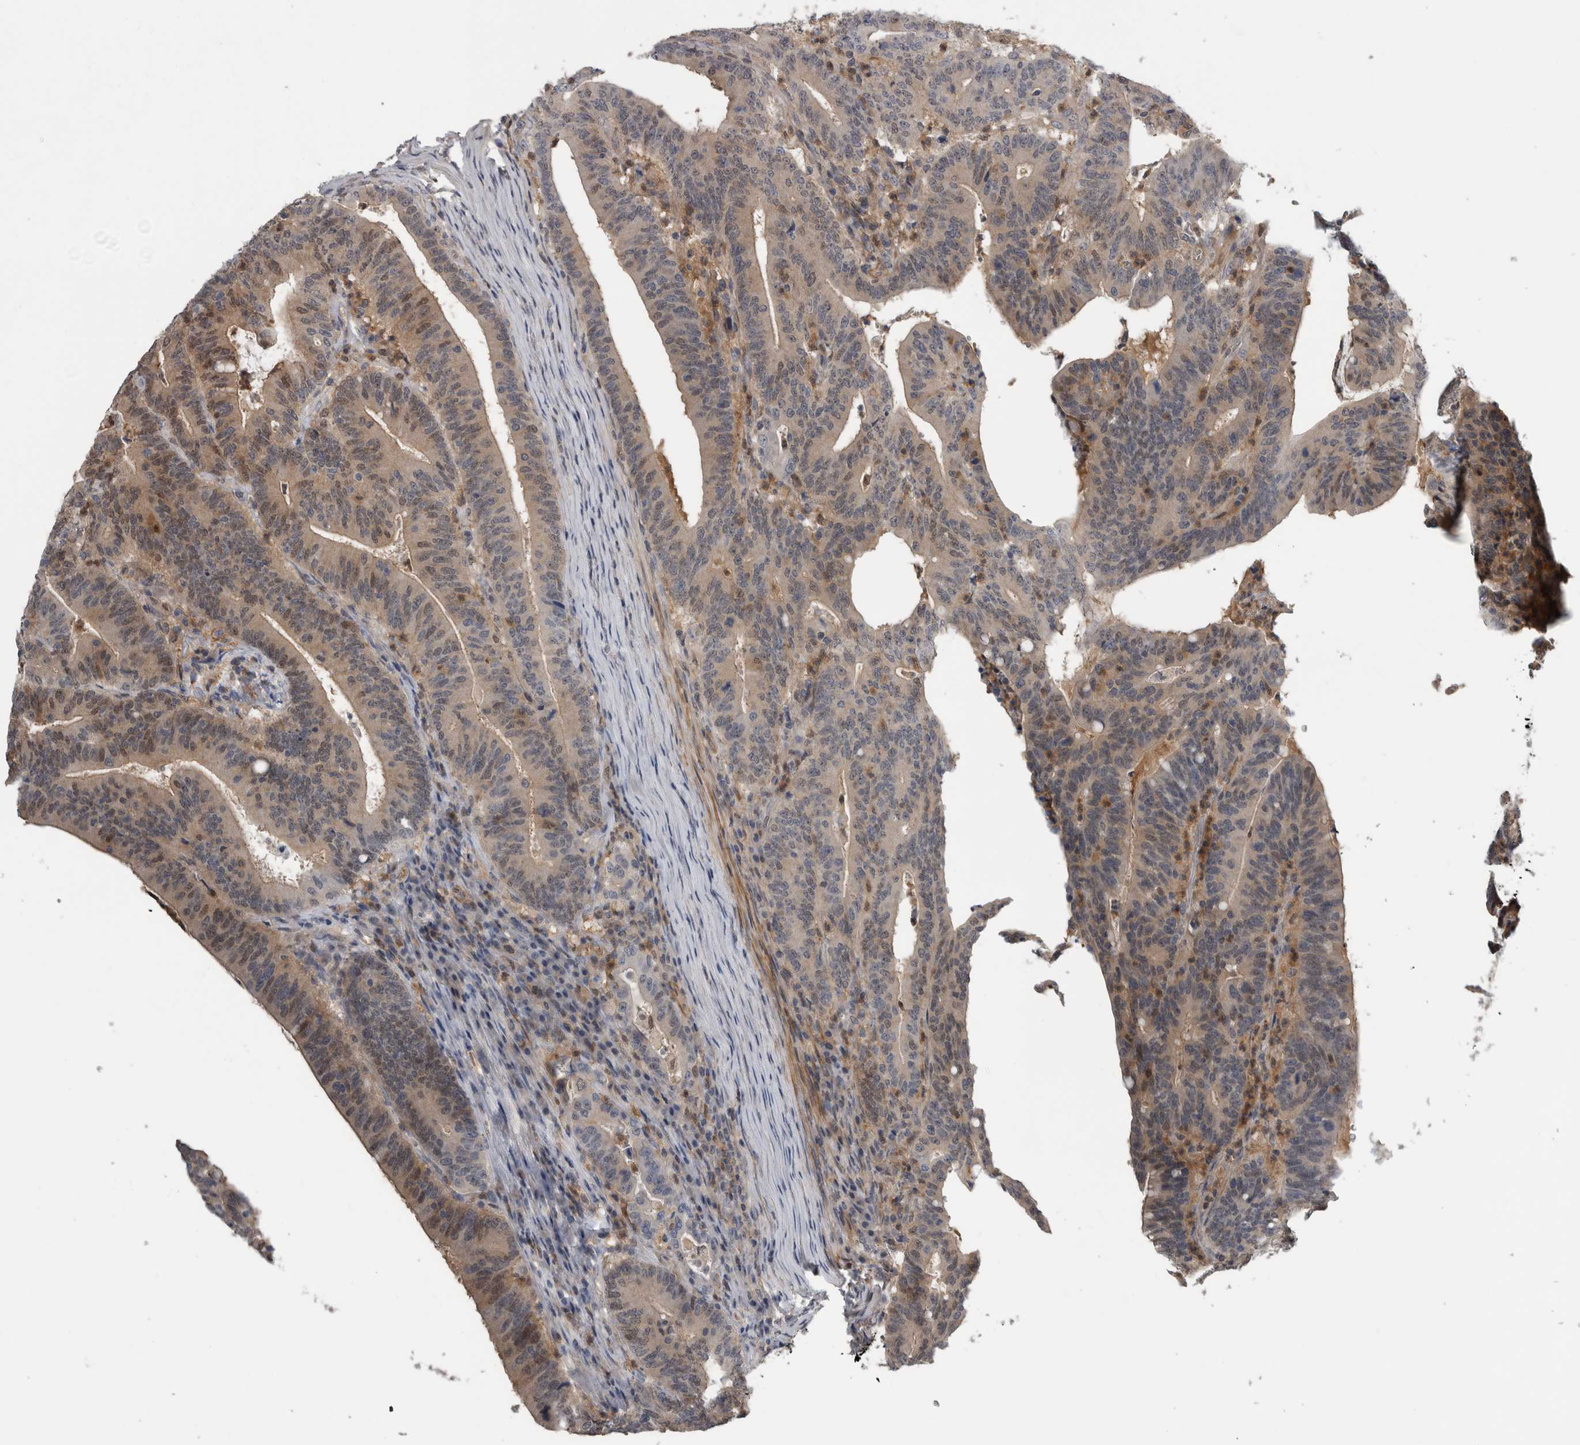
{"staining": {"intensity": "weak", "quantity": ">75%", "location": "cytoplasmic/membranous,nuclear"}, "tissue": "colorectal cancer", "cell_type": "Tumor cells", "image_type": "cancer", "snomed": [{"axis": "morphology", "description": "Adenocarcinoma, NOS"}, {"axis": "topography", "description": "Colon"}], "caption": "DAB (3,3'-diaminobenzidine) immunohistochemical staining of human colorectal cancer displays weak cytoplasmic/membranous and nuclear protein positivity in about >75% of tumor cells.", "gene": "NAPRT", "patient": {"sex": "female", "age": 66}}